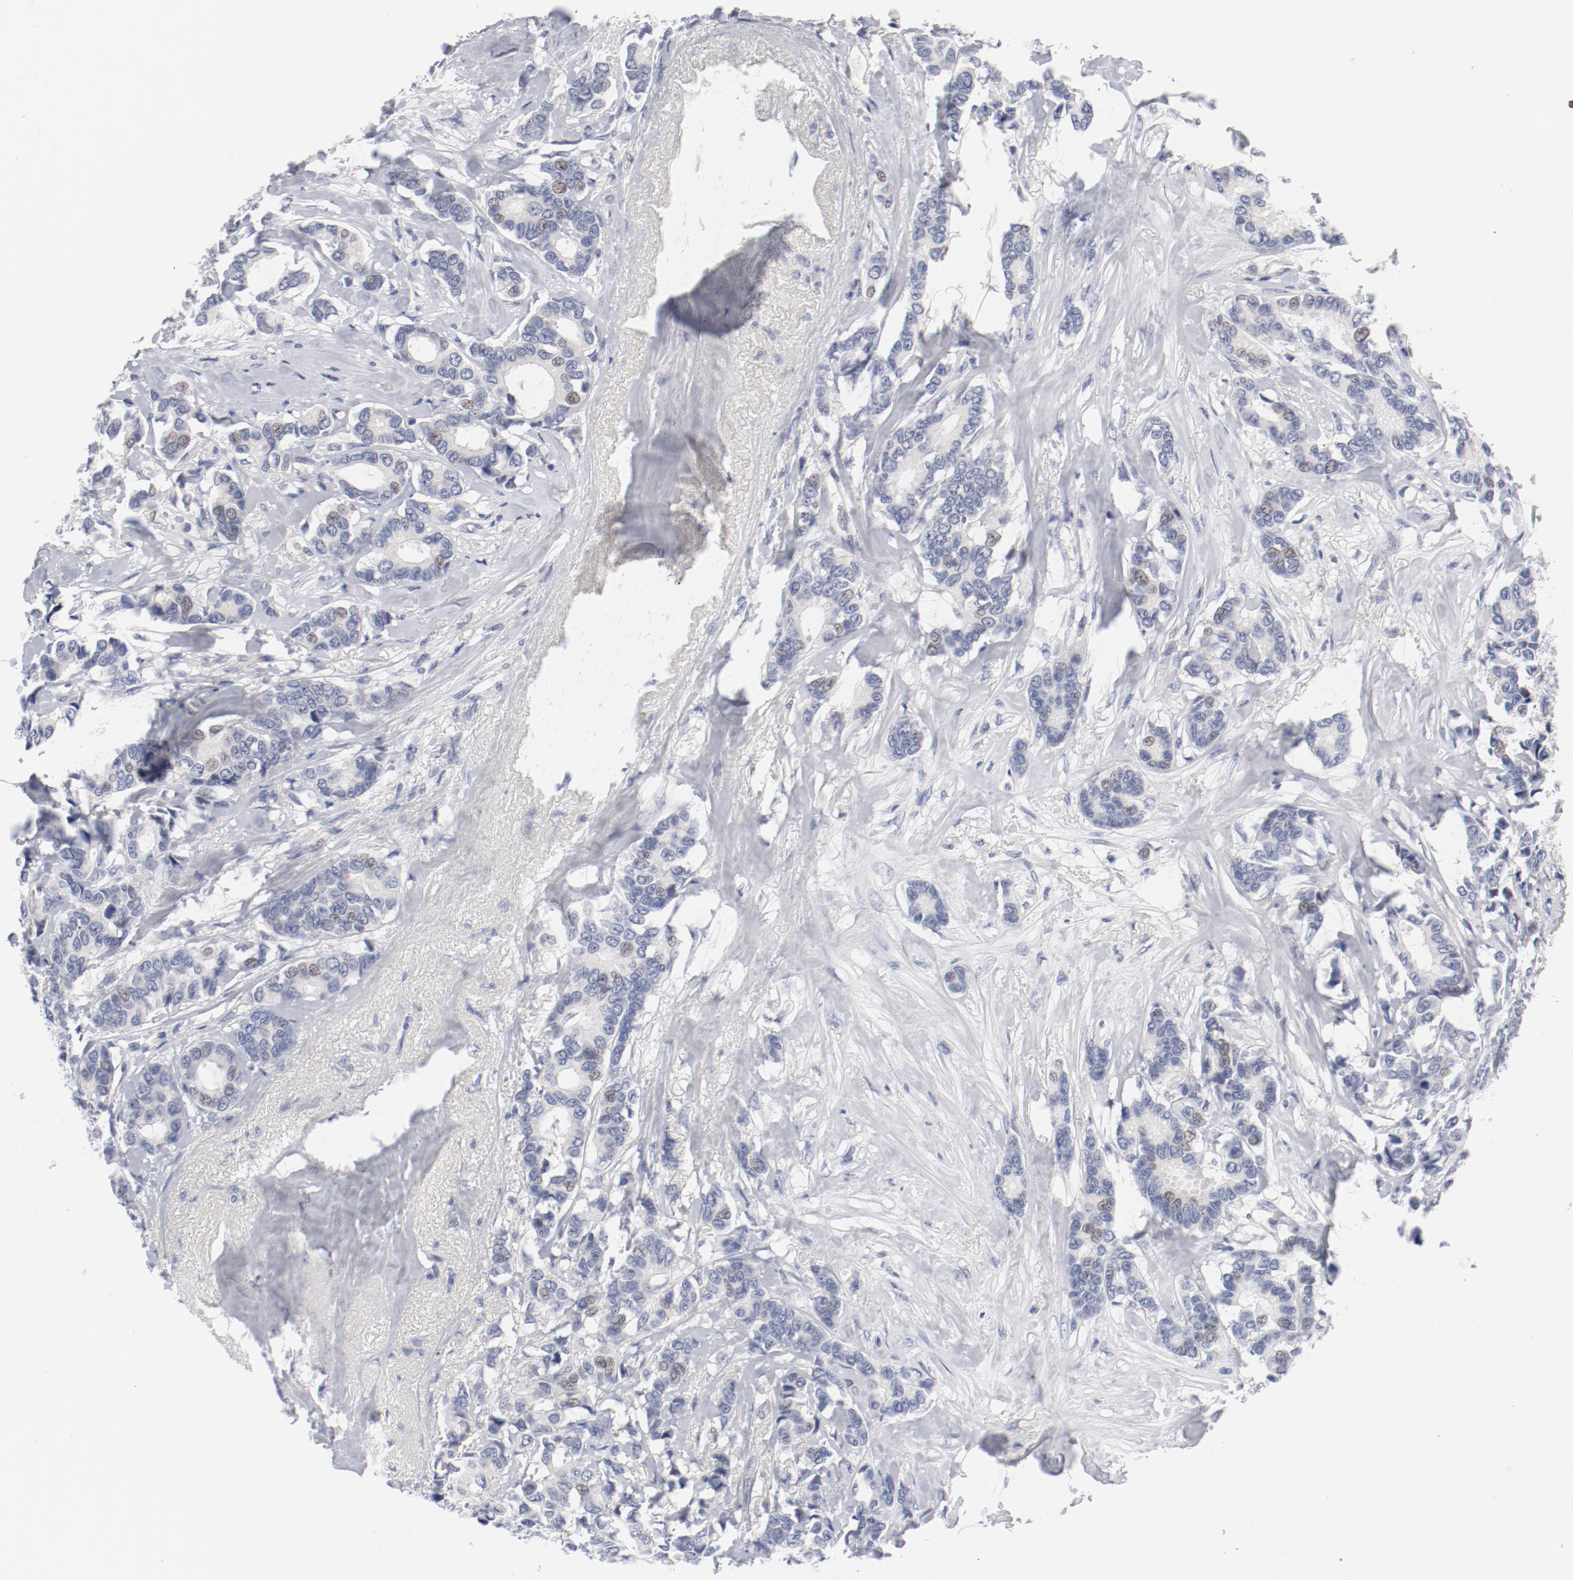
{"staining": {"intensity": "negative", "quantity": "none", "location": "none"}, "tissue": "breast cancer", "cell_type": "Tumor cells", "image_type": "cancer", "snomed": [{"axis": "morphology", "description": "Duct carcinoma"}, {"axis": "topography", "description": "Breast"}], "caption": "Immunohistochemistry micrograph of neoplastic tissue: human breast cancer stained with DAB (3,3'-diaminobenzidine) displays no significant protein staining in tumor cells. (Stains: DAB (3,3'-diaminobenzidine) IHC with hematoxylin counter stain, Microscopy: brightfield microscopy at high magnification).", "gene": "KCNK13", "patient": {"sex": "female", "age": 87}}